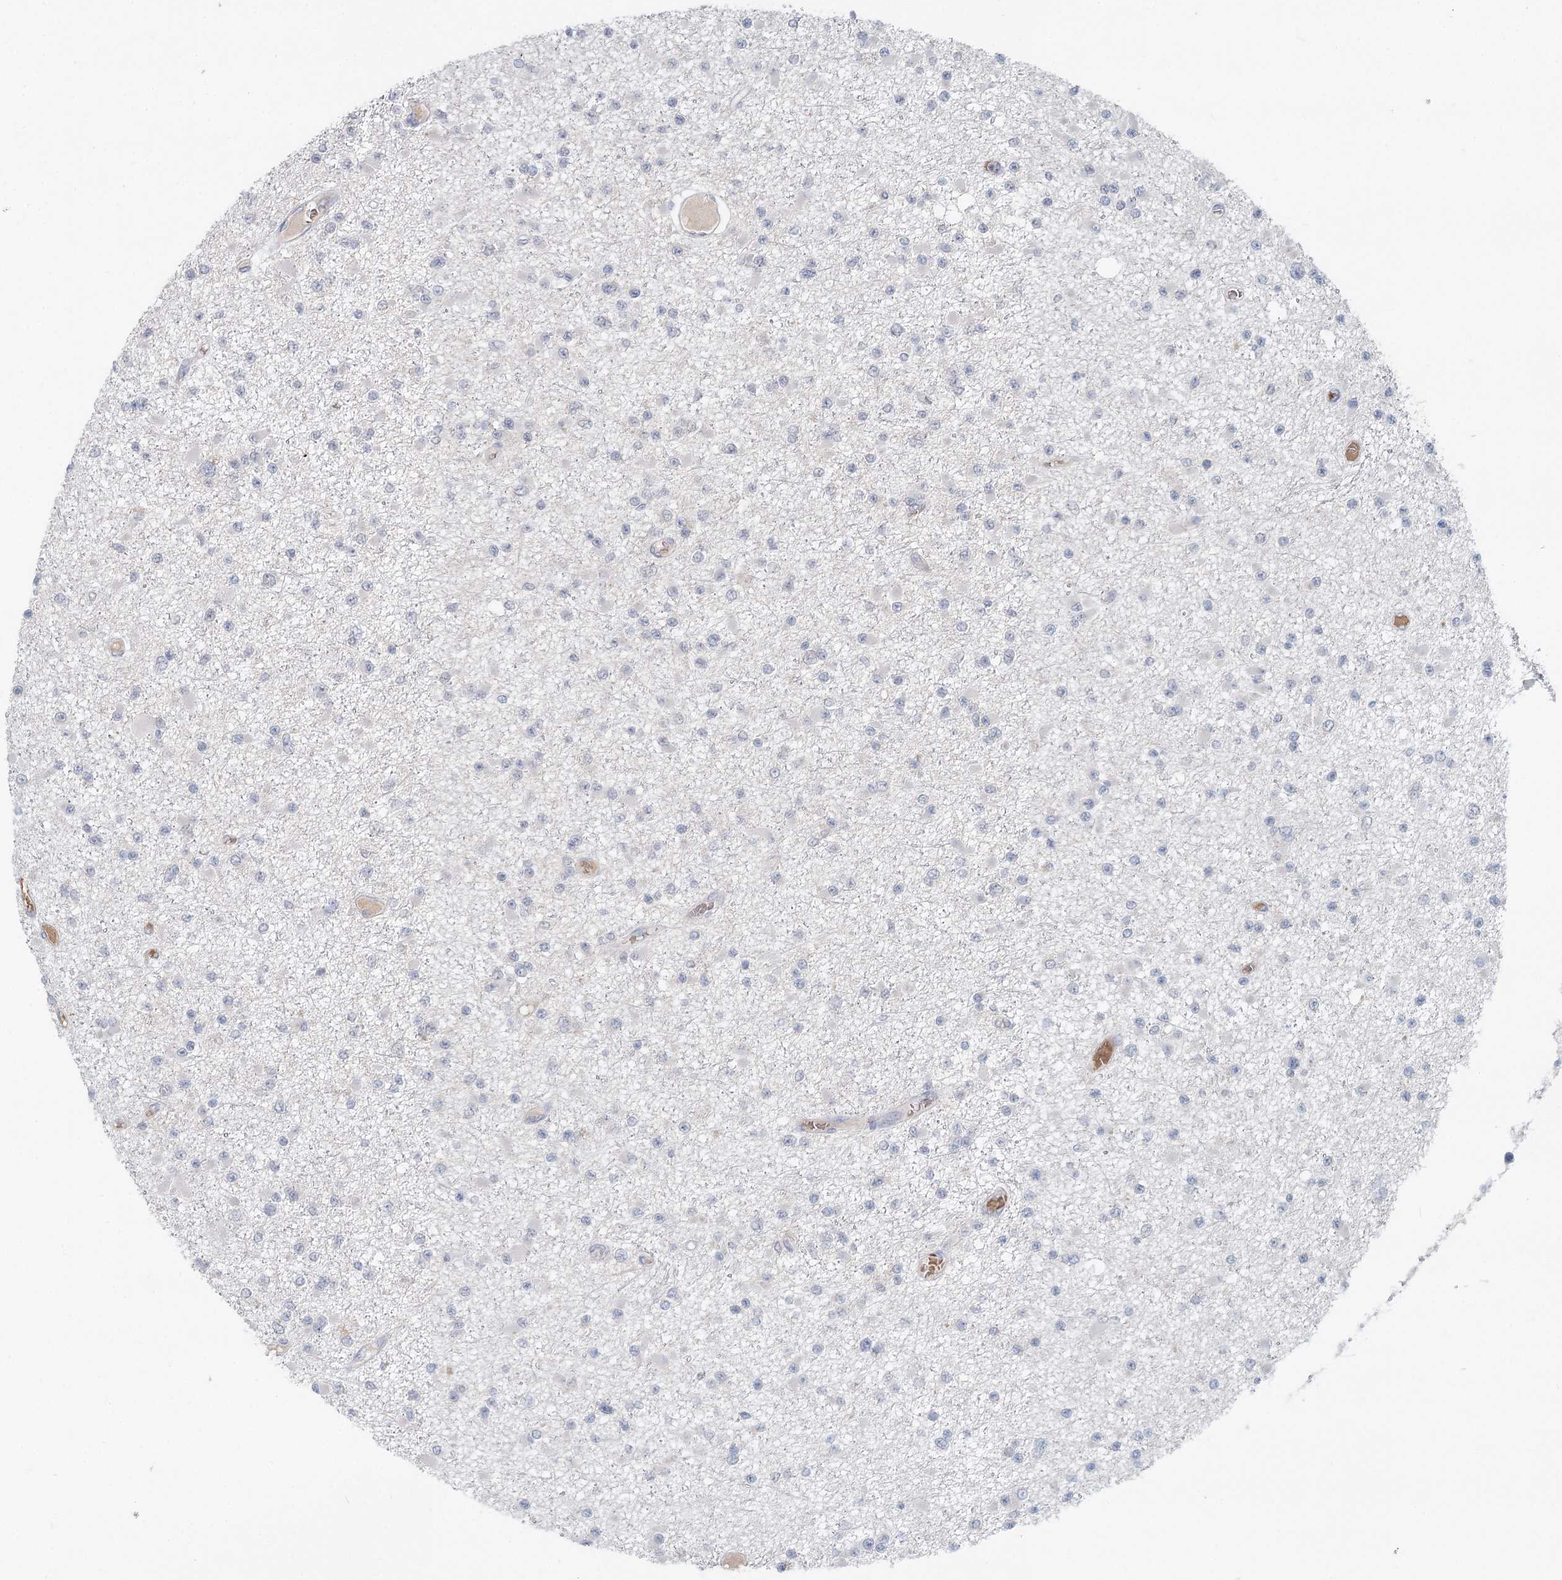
{"staining": {"intensity": "negative", "quantity": "none", "location": "none"}, "tissue": "glioma", "cell_type": "Tumor cells", "image_type": "cancer", "snomed": [{"axis": "morphology", "description": "Glioma, malignant, Low grade"}, {"axis": "topography", "description": "Brain"}], "caption": "This is an IHC histopathology image of human glioma. There is no expression in tumor cells.", "gene": "FBXO7", "patient": {"sex": "female", "age": 22}}